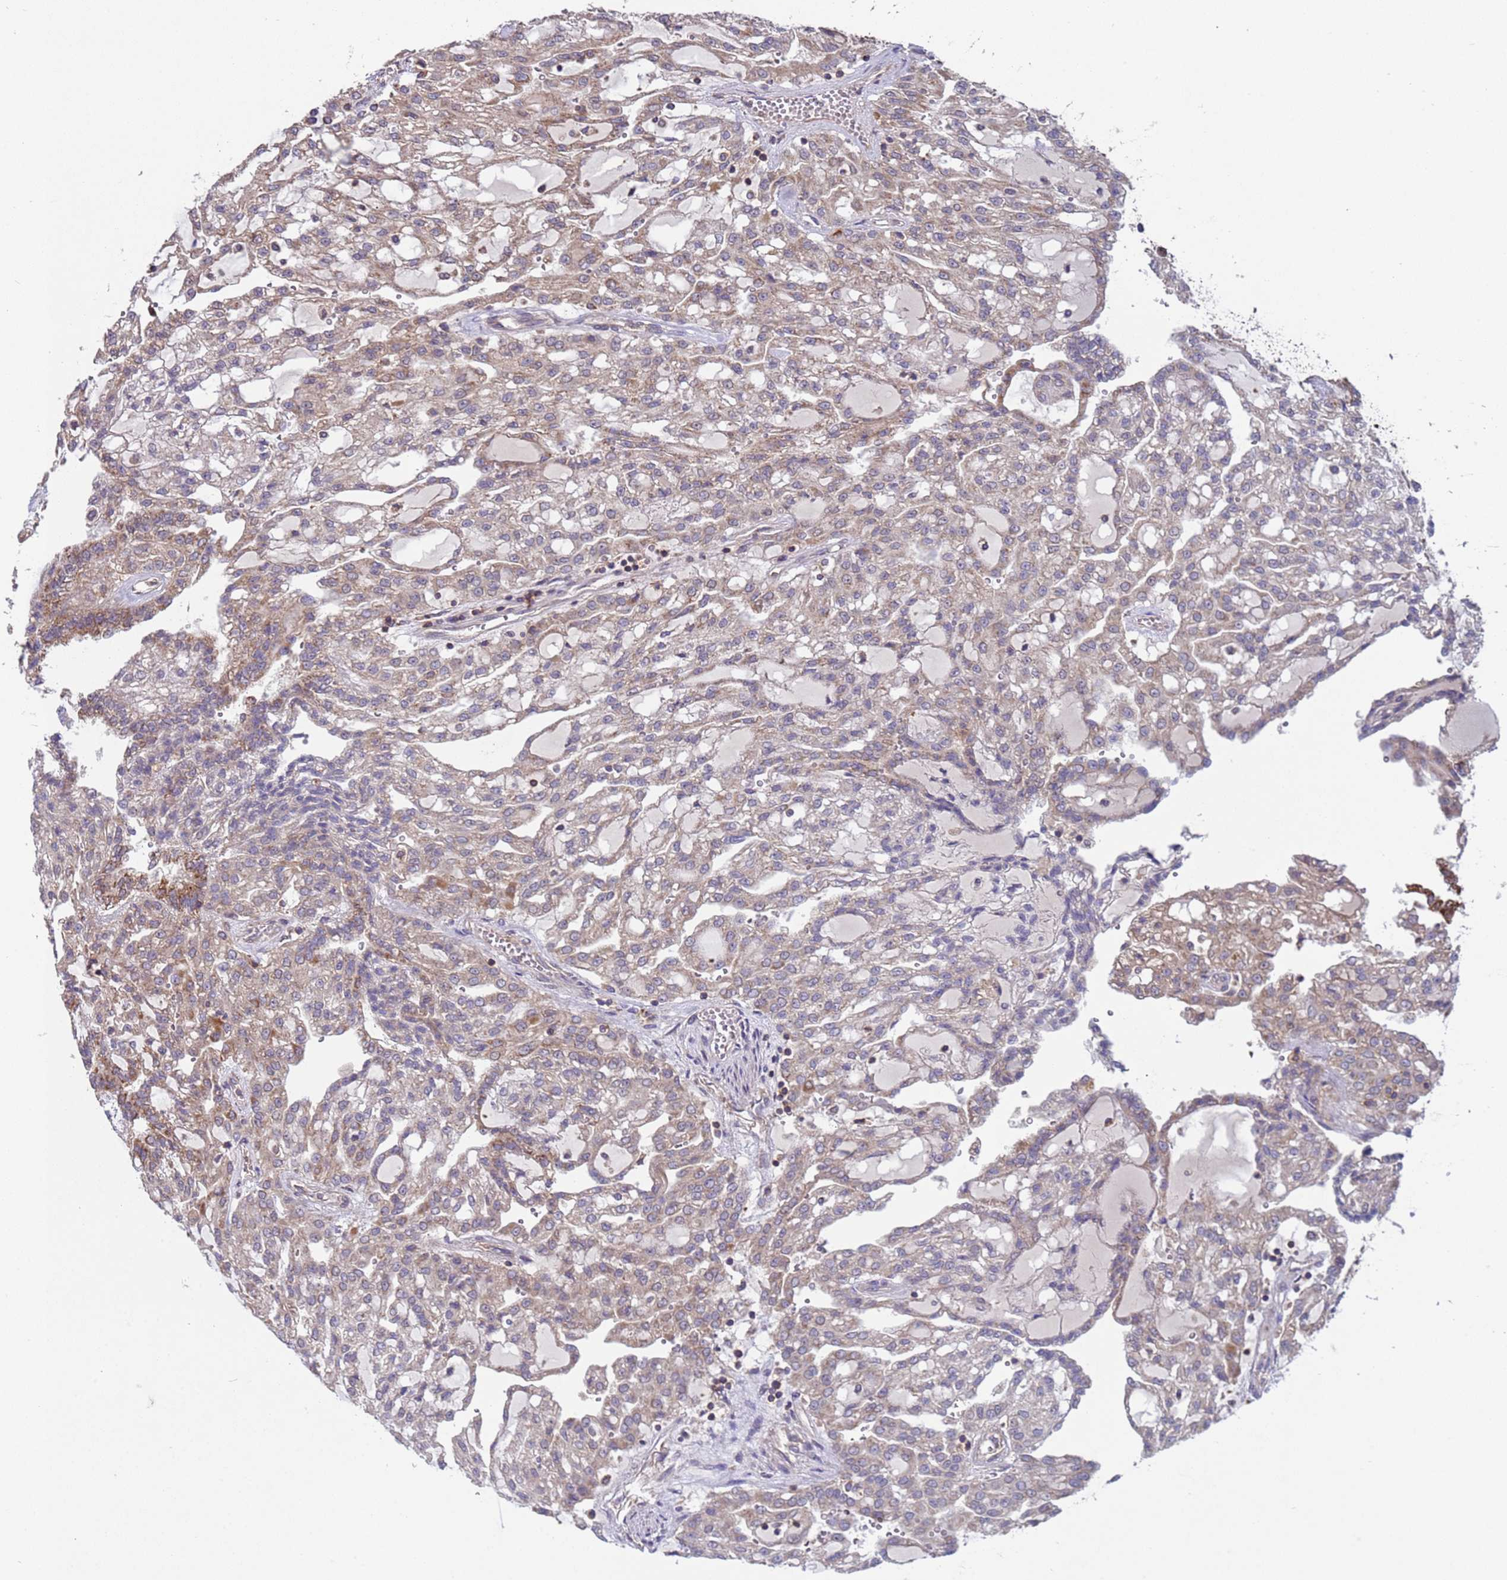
{"staining": {"intensity": "weak", "quantity": "25%-75%", "location": "cytoplasmic/membranous"}, "tissue": "renal cancer", "cell_type": "Tumor cells", "image_type": "cancer", "snomed": [{"axis": "morphology", "description": "Adenocarcinoma, NOS"}, {"axis": "topography", "description": "Kidney"}], "caption": "Adenocarcinoma (renal) stained with a protein marker displays weak staining in tumor cells.", "gene": "ACAD8", "patient": {"sex": "male", "age": 63}}